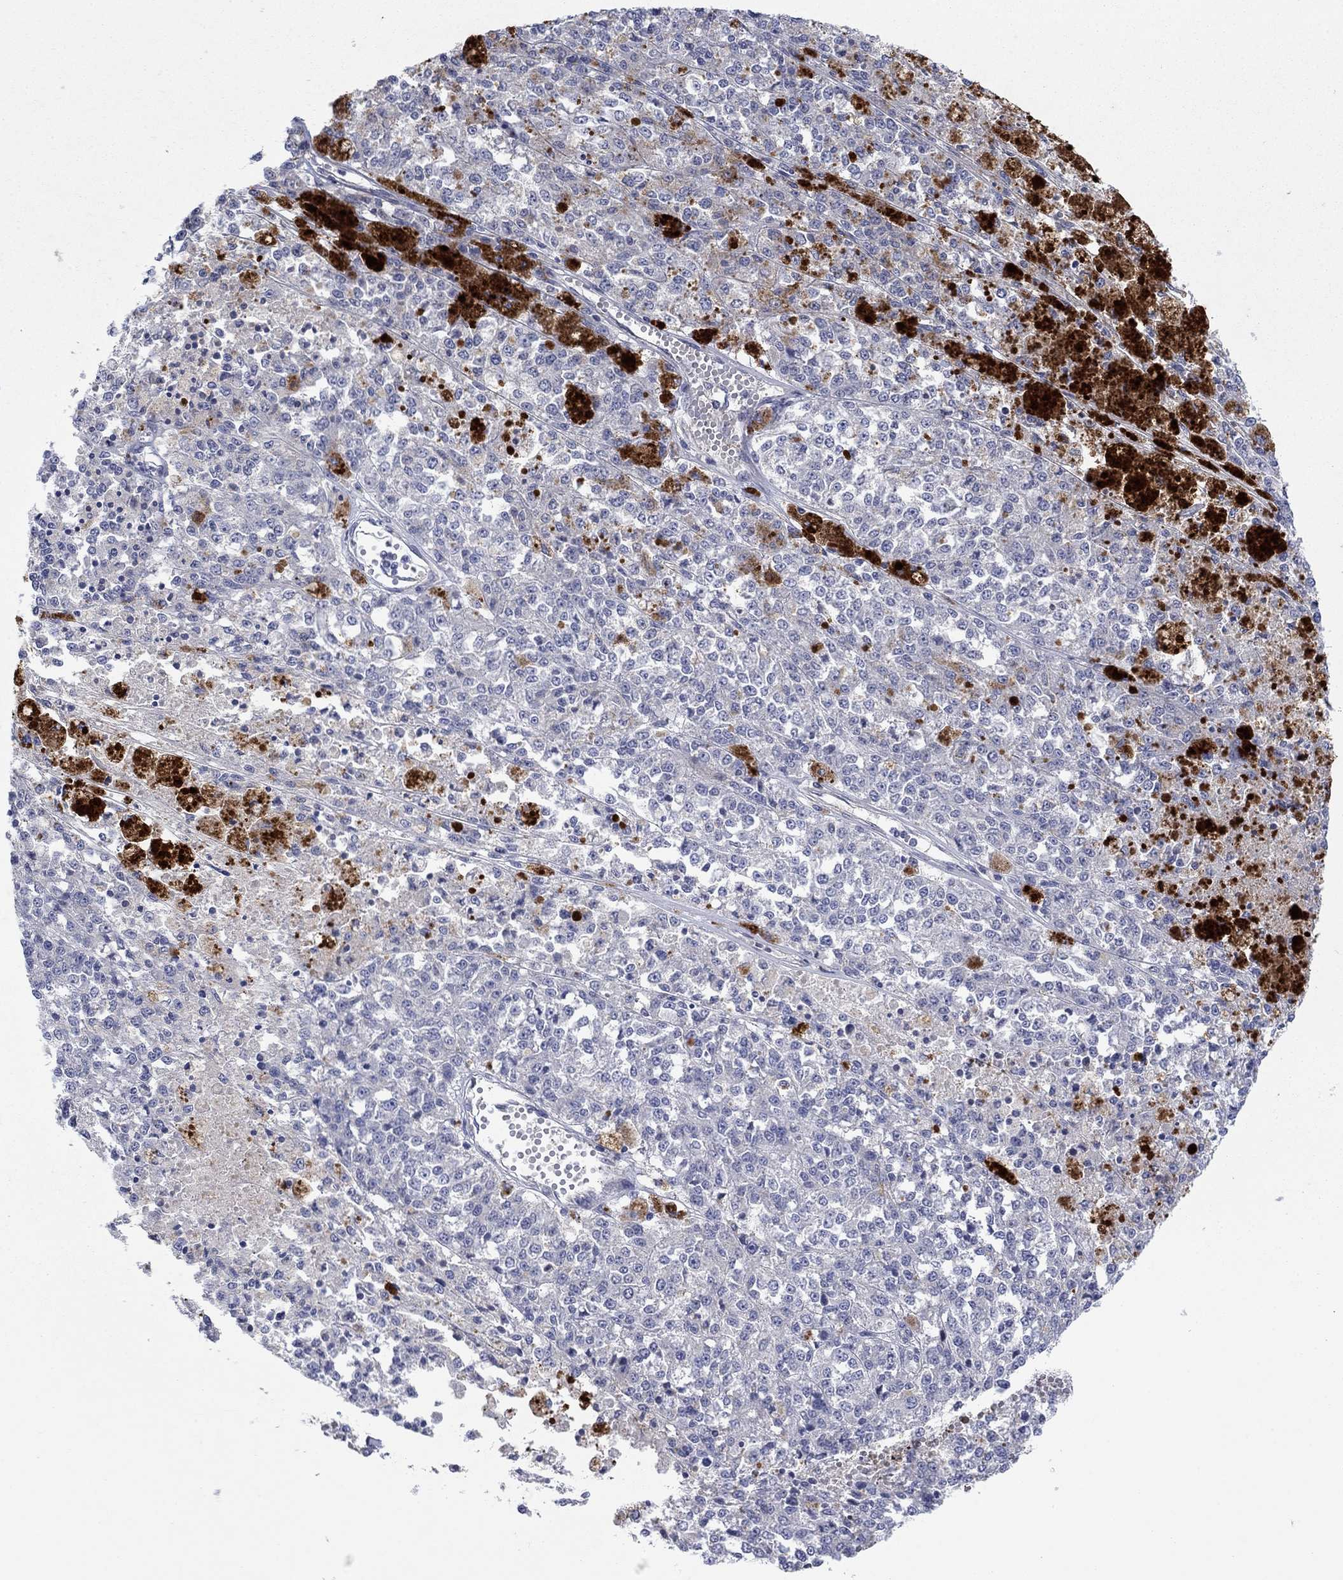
{"staining": {"intensity": "negative", "quantity": "none", "location": "none"}, "tissue": "melanoma", "cell_type": "Tumor cells", "image_type": "cancer", "snomed": [{"axis": "morphology", "description": "Malignant melanoma, Metastatic site"}, {"axis": "topography", "description": "Lymph node"}], "caption": "Immunohistochemistry micrograph of neoplastic tissue: human malignant melanoma (metastatic site) stained with DAB (3,3'-diaminobenzidine) shows no significant protein staining in tumor cells.", "gene": "PLCL2", "patient": {"sex": "female", "age": 64}}